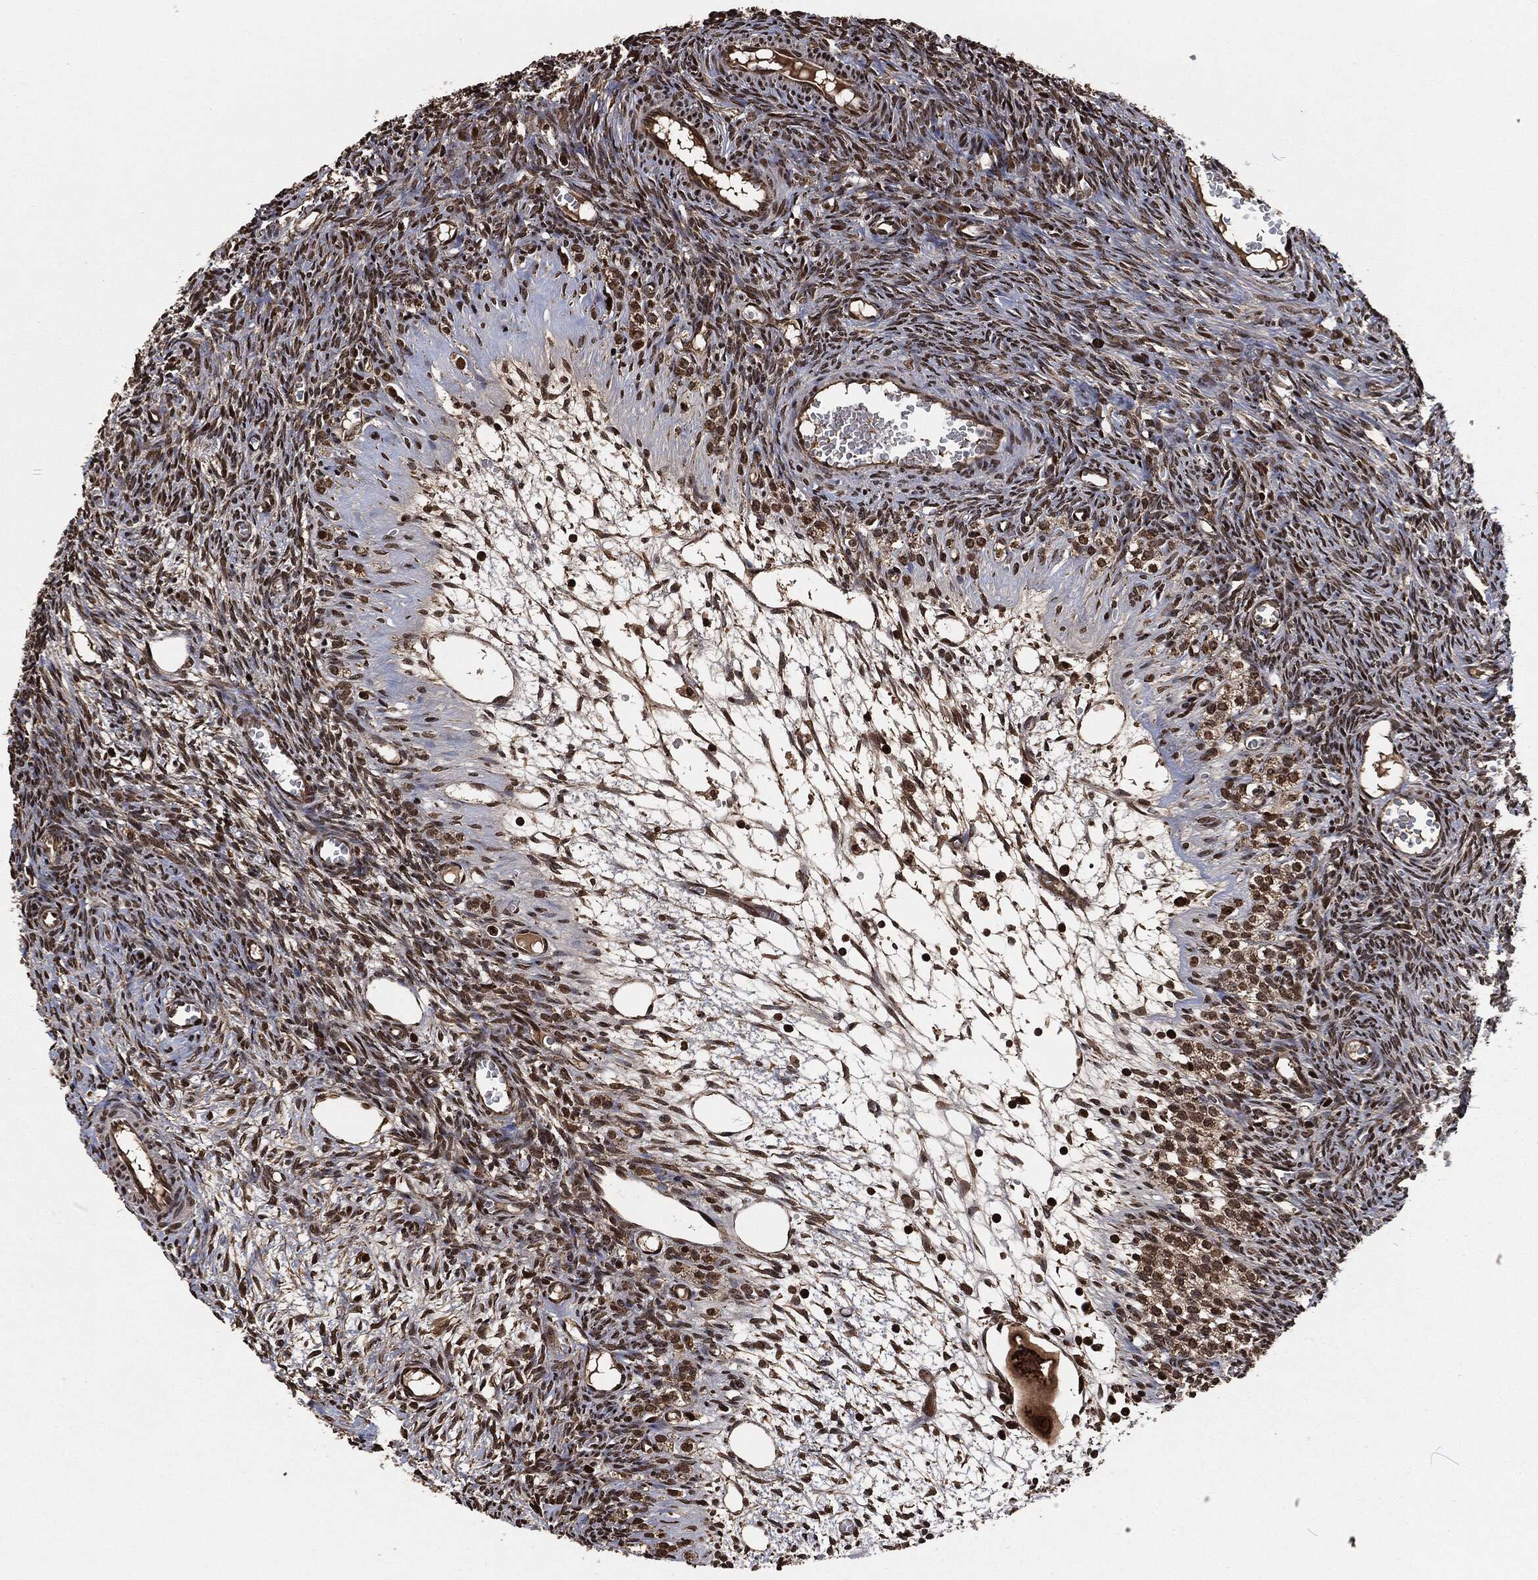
{"staining": {"intensity": "strong", "quantity": ">75%", "location": "nuclear"}, "tissue": "ovary", "cell_type": "Follicle cells", "image_type": "normal", "snomed": [{"axis": "morphology", "description": "Normal tissue, NOS"}, {"axis": "topography", "description": "Ovary"}], "caption": "Immunohistochemical staining of normal ovary displays >75% levels of strong nuclear protein positivity in approximately >75% of follicle cells. (Stains: DAB (3,3'-diaminobenzidine) in brown, nuclei in blue, Microscopy: brightfield microscopy at high magnification).", "gene": "SNAI1", "patient": {"sex": "female", "age": 27}}